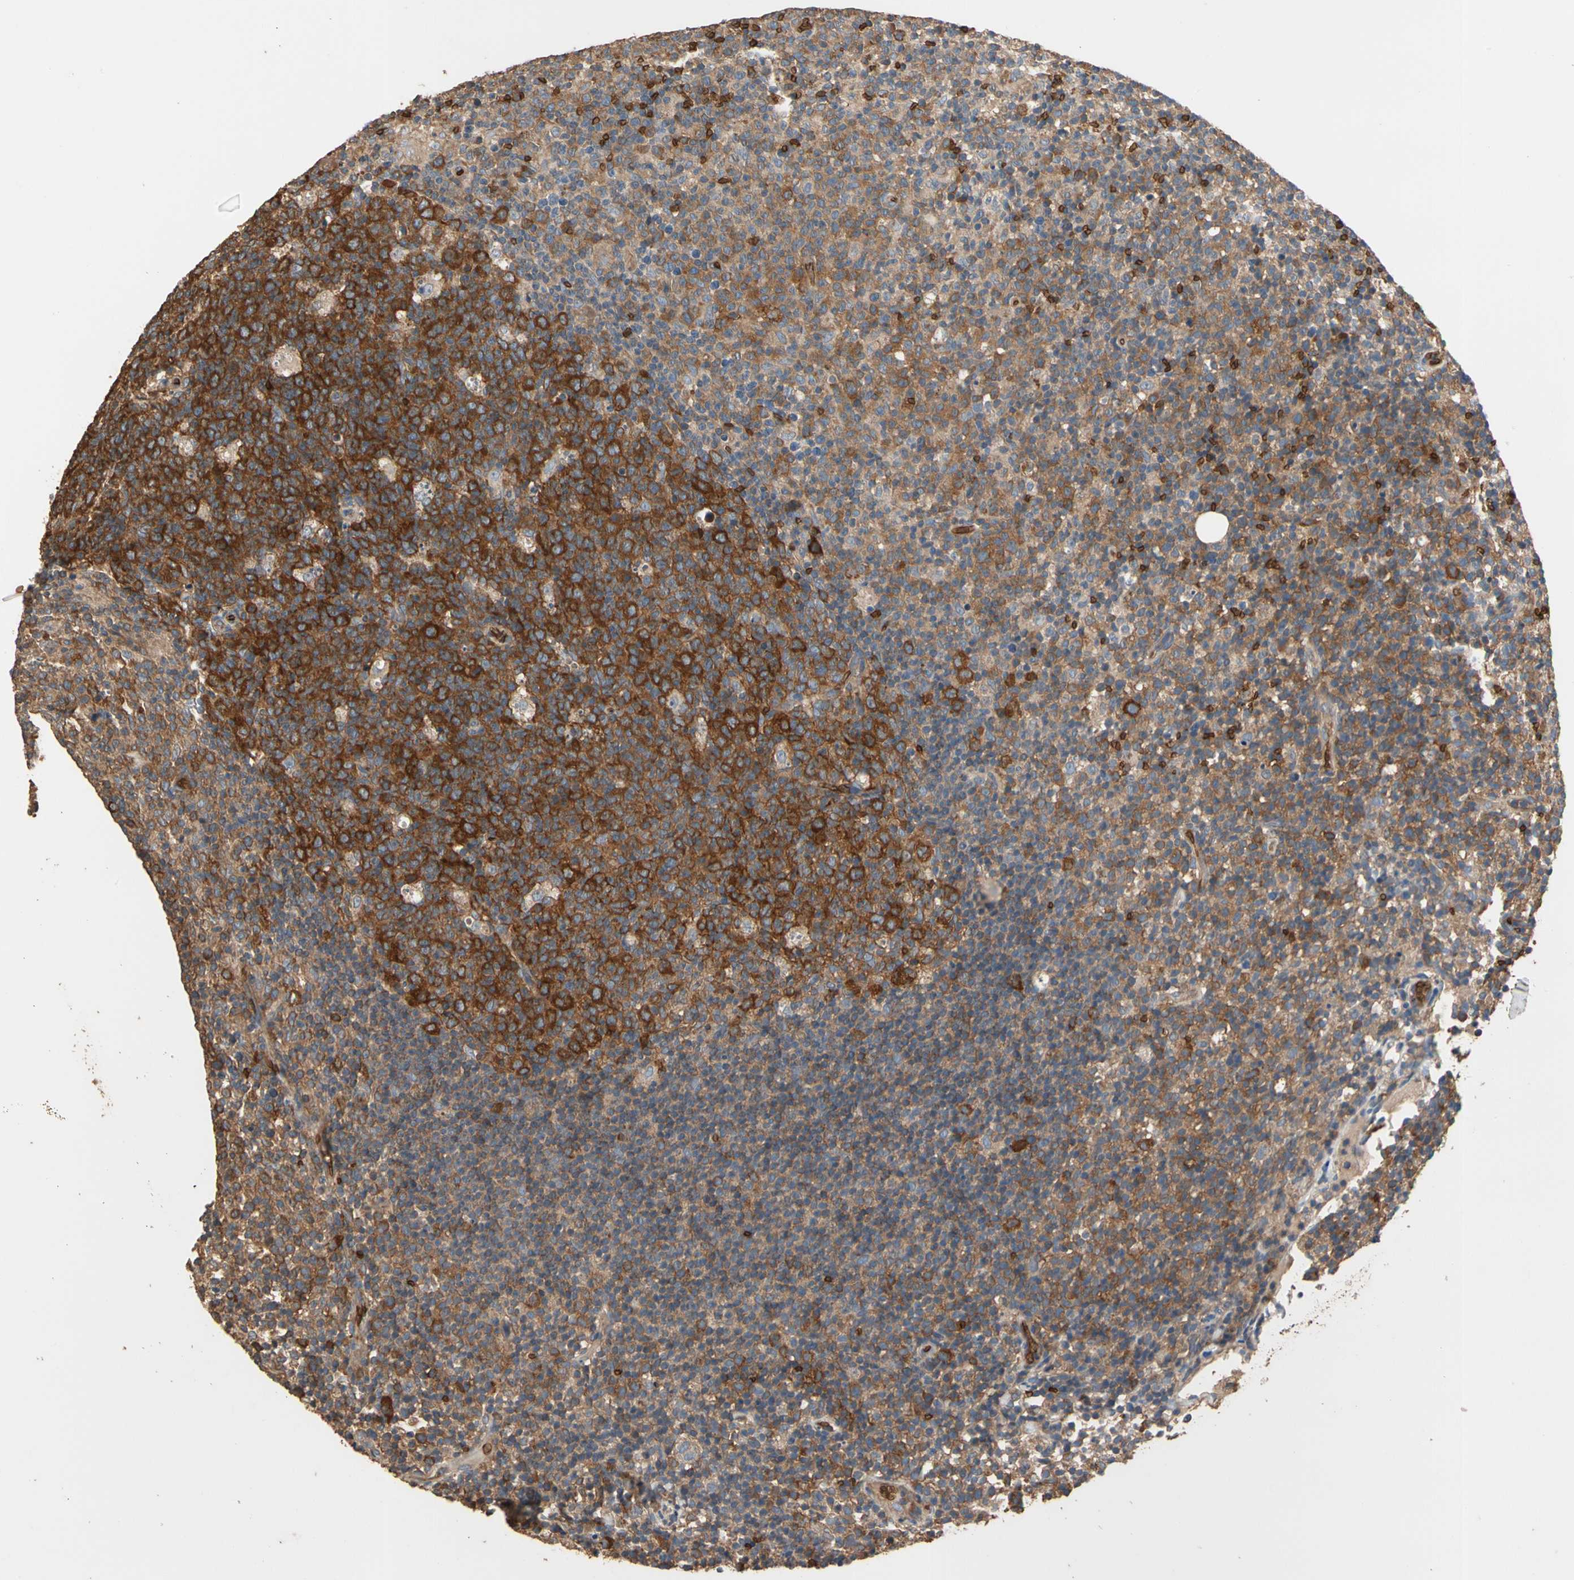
{"staining": {"intensity": "strong", "quantity": "25%-75%", "location": "cytoplasmic/membranous"}, "tissue": "lymph node", "cell_type": "Germinal center cells", "image_type": "normal", "snomed": [{"axis": "morphology", "description": "Normal tissue, NOS"}, {"axis": "morphology", "description": "Inflammation, NOS"}, {"axis": "topography", "description": "Lymph node"}], "caption": "Lymph node was stained to show a protein in brown. There is high levels of strong cytoplasmic/membranous expression in approximately 25%-75% of germinal center cells.", "gene": "RIOK2", "patient": {"sex": "male", "age": 55}}